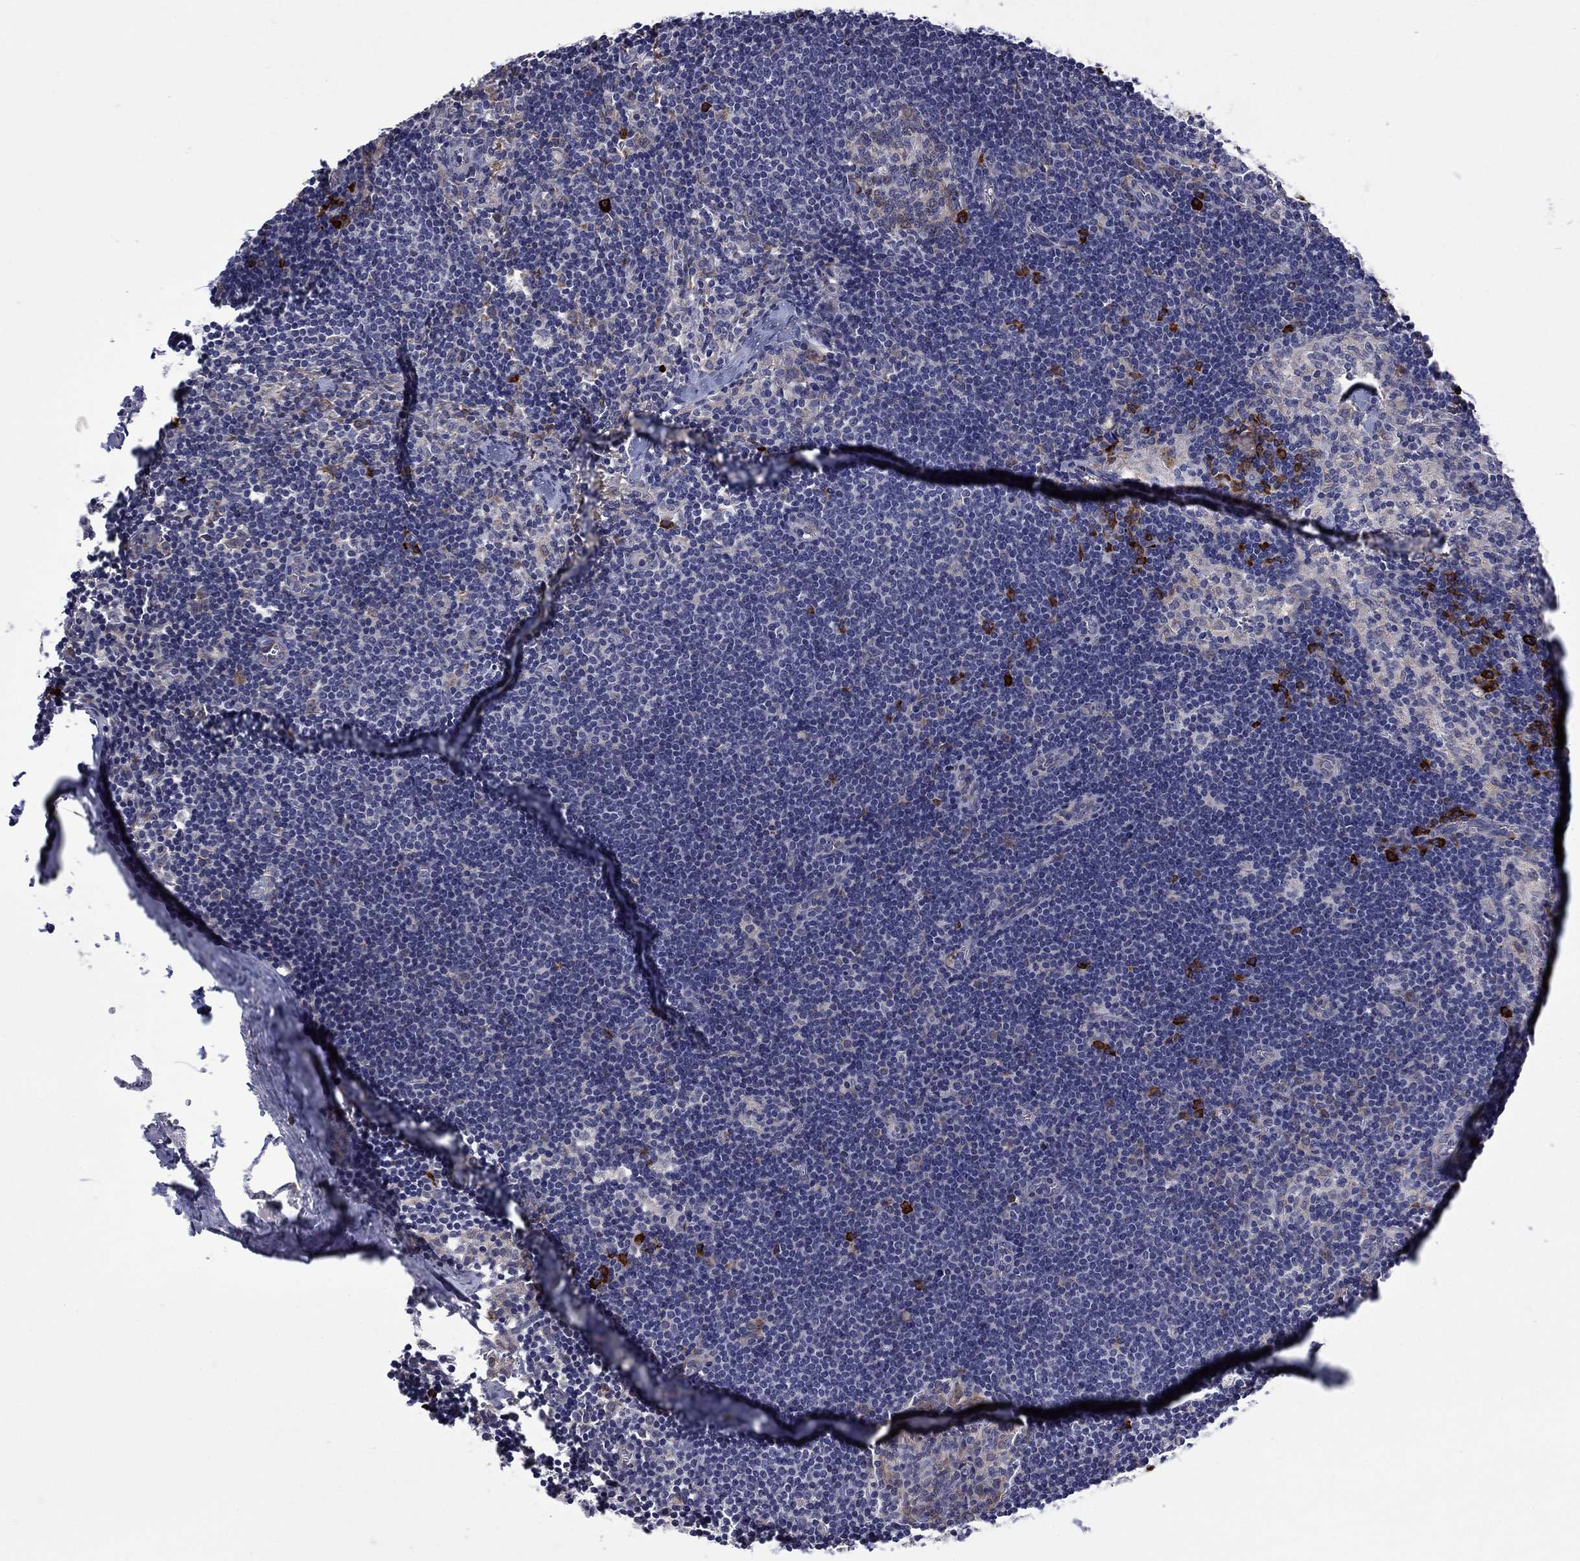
{"staining": {"intensity": "strong", "quantity": "<25%", "location": "cytoplasmic/membranous"}, "tissue": "lymph node", "cell_type": "Non-germinal center cells", "image_type": "normal", "snomed": [{"axis": "morphology", "description": "Normal tissue, NOS"}, {"axis": "topography", "description": "Lymph node"}], "caption": "Normal lymph node exhibits strong cytoplasmic/membranous staining in approximately <25% of non-germinal center cells.", "gene": "ASNS", "patient": {"sex": "female", "age": 52}}